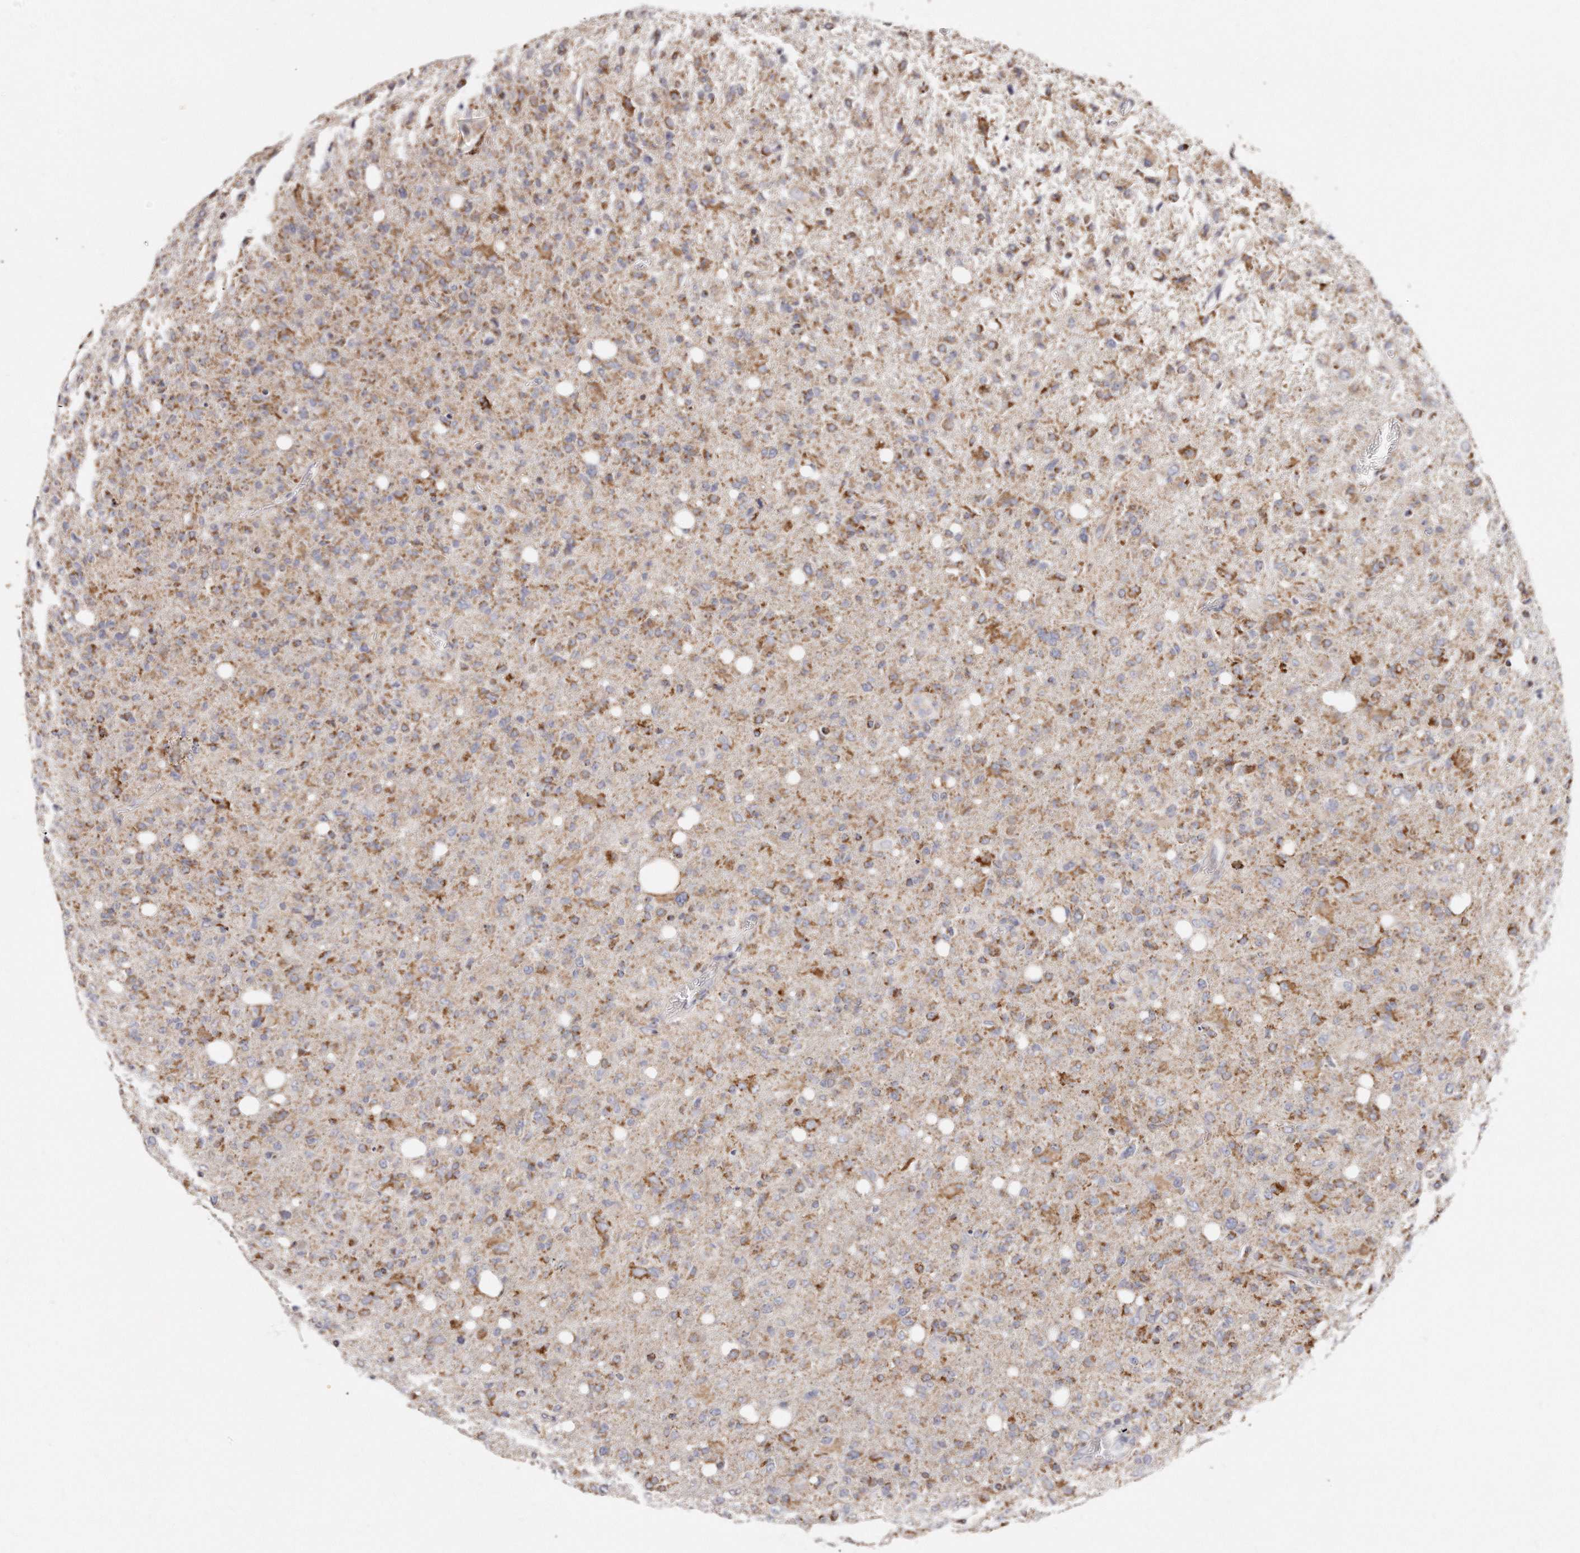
{"staining": {"intensity": "moderate", "quantity": ">75%", "location": "cytoplasmic/membranous"}, "tissue": "glioma", "cell_type": "Tumor cells", "image_type": "cancer", "snomed": [{"axis": "morphology", "description": "Glioma, malignant, High grade"}, {"axis": "topography", "description": "Brain"}], "caption": "Protein staining of glioma tissue displays moderate cytoplasmic/membranous staining in about >75% of tumor cells.", "gene": "RTKN", "patient": {"sex": "female", "age": 57}}